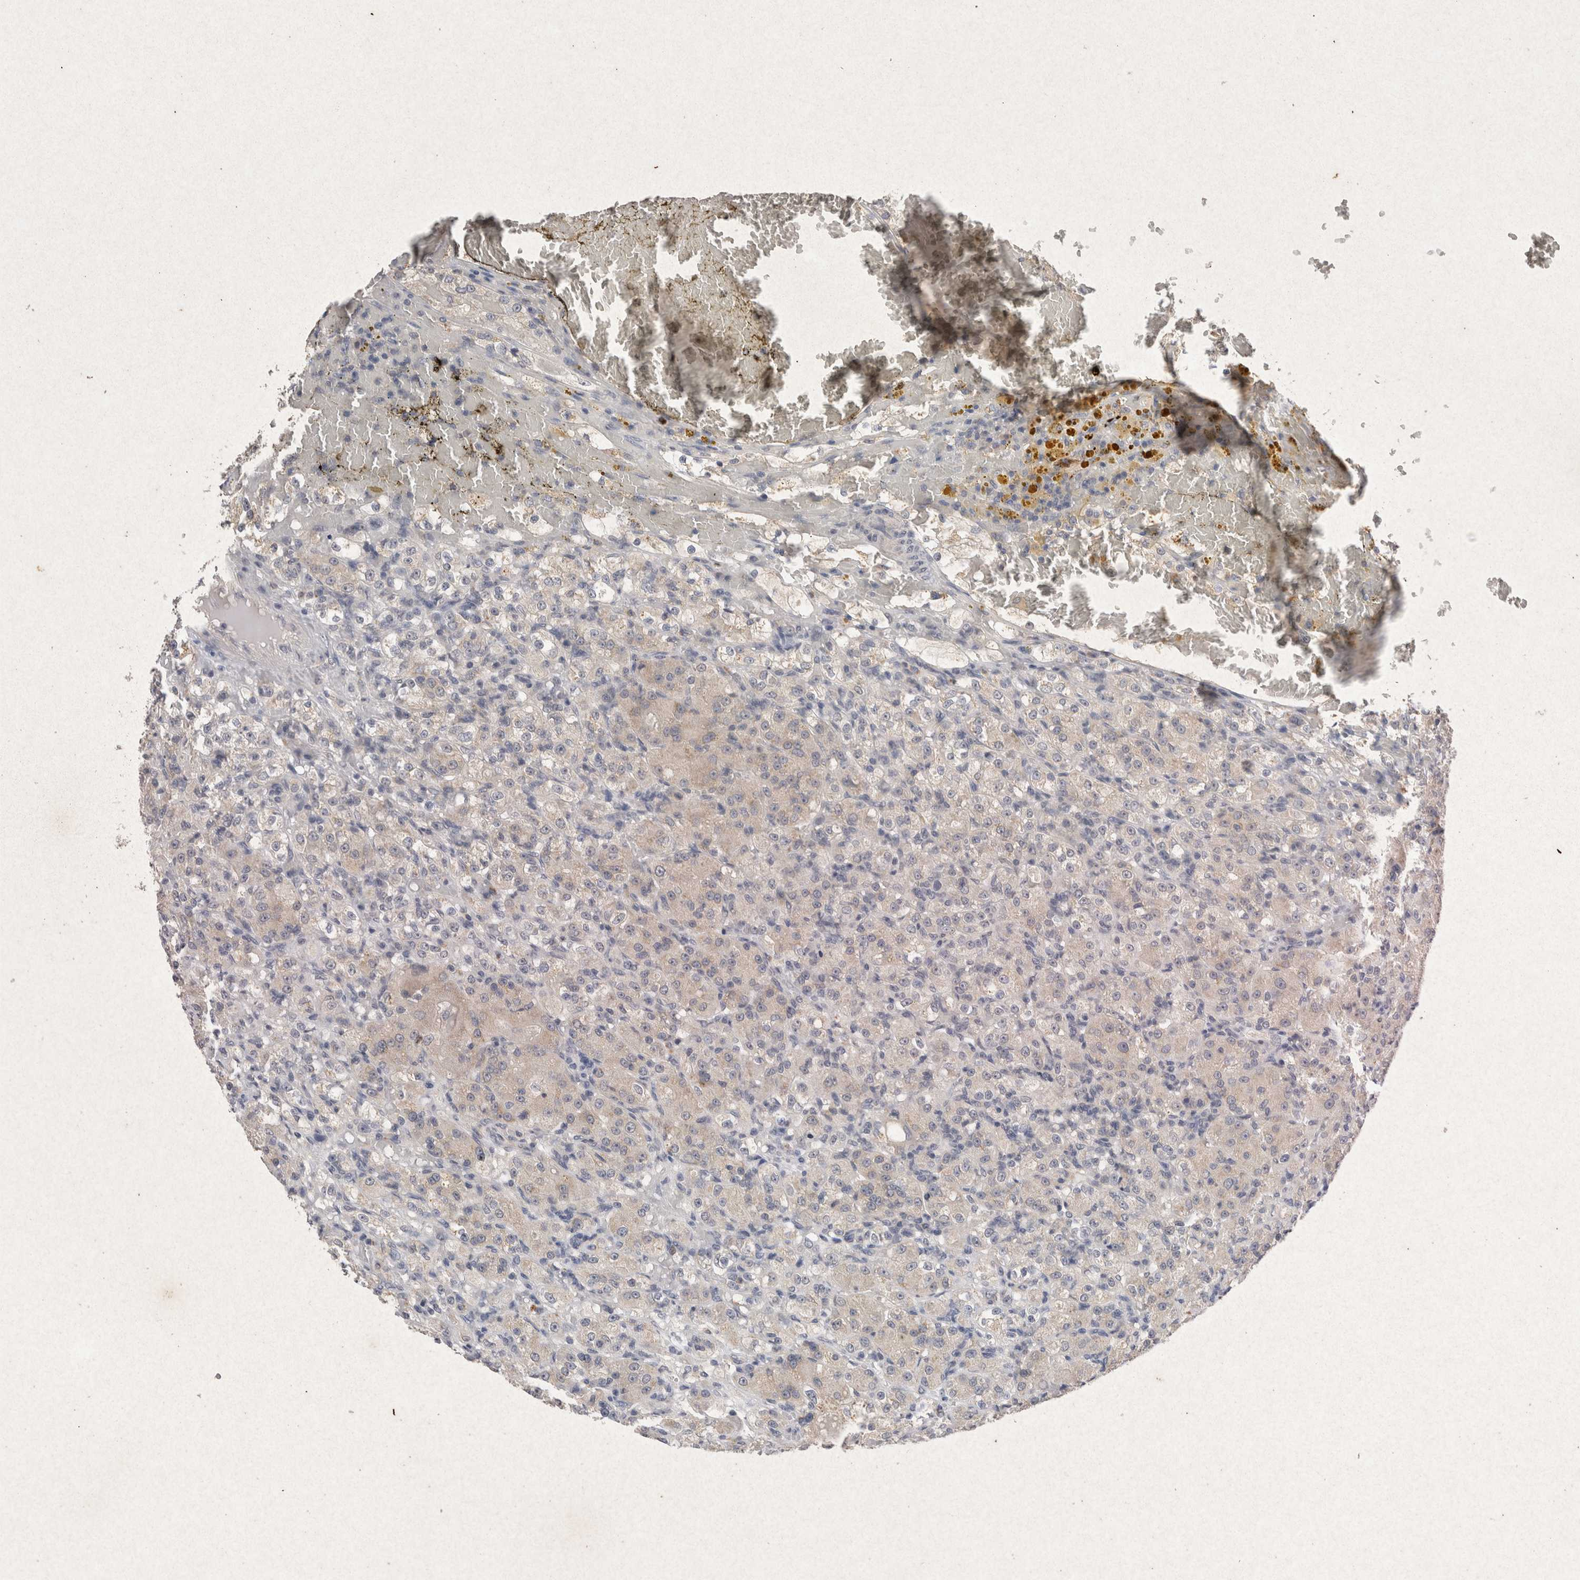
{"staining": {"intensity": "weak", "quantity": "25%-75%", "location": "cytoplasmic/membranous"}, "tissue": "renal cancer", "cell_type": "Tumor cells", "image_type": "cancer", "snomed": [{"axis": "morphology", "description": "Normal tissue, NOS"}, {"axis": "morphology", "description": "Adenocarcinoma, NOS"}, {"axis": "topography", "description": "Kidney"}], "caption": "Immunohistochemical staining of renal adenocarcinoma demonstrates low levels of weak cytoplasmic/membranous protein expression in about 25%-75% of tumor cells. (DAB (3,3'-diaminobenzidine) = brown stain, brightfield microscopy at high magnification).", "gene": "RASSF3", "patient": {"sex": "male", "age": 61}}